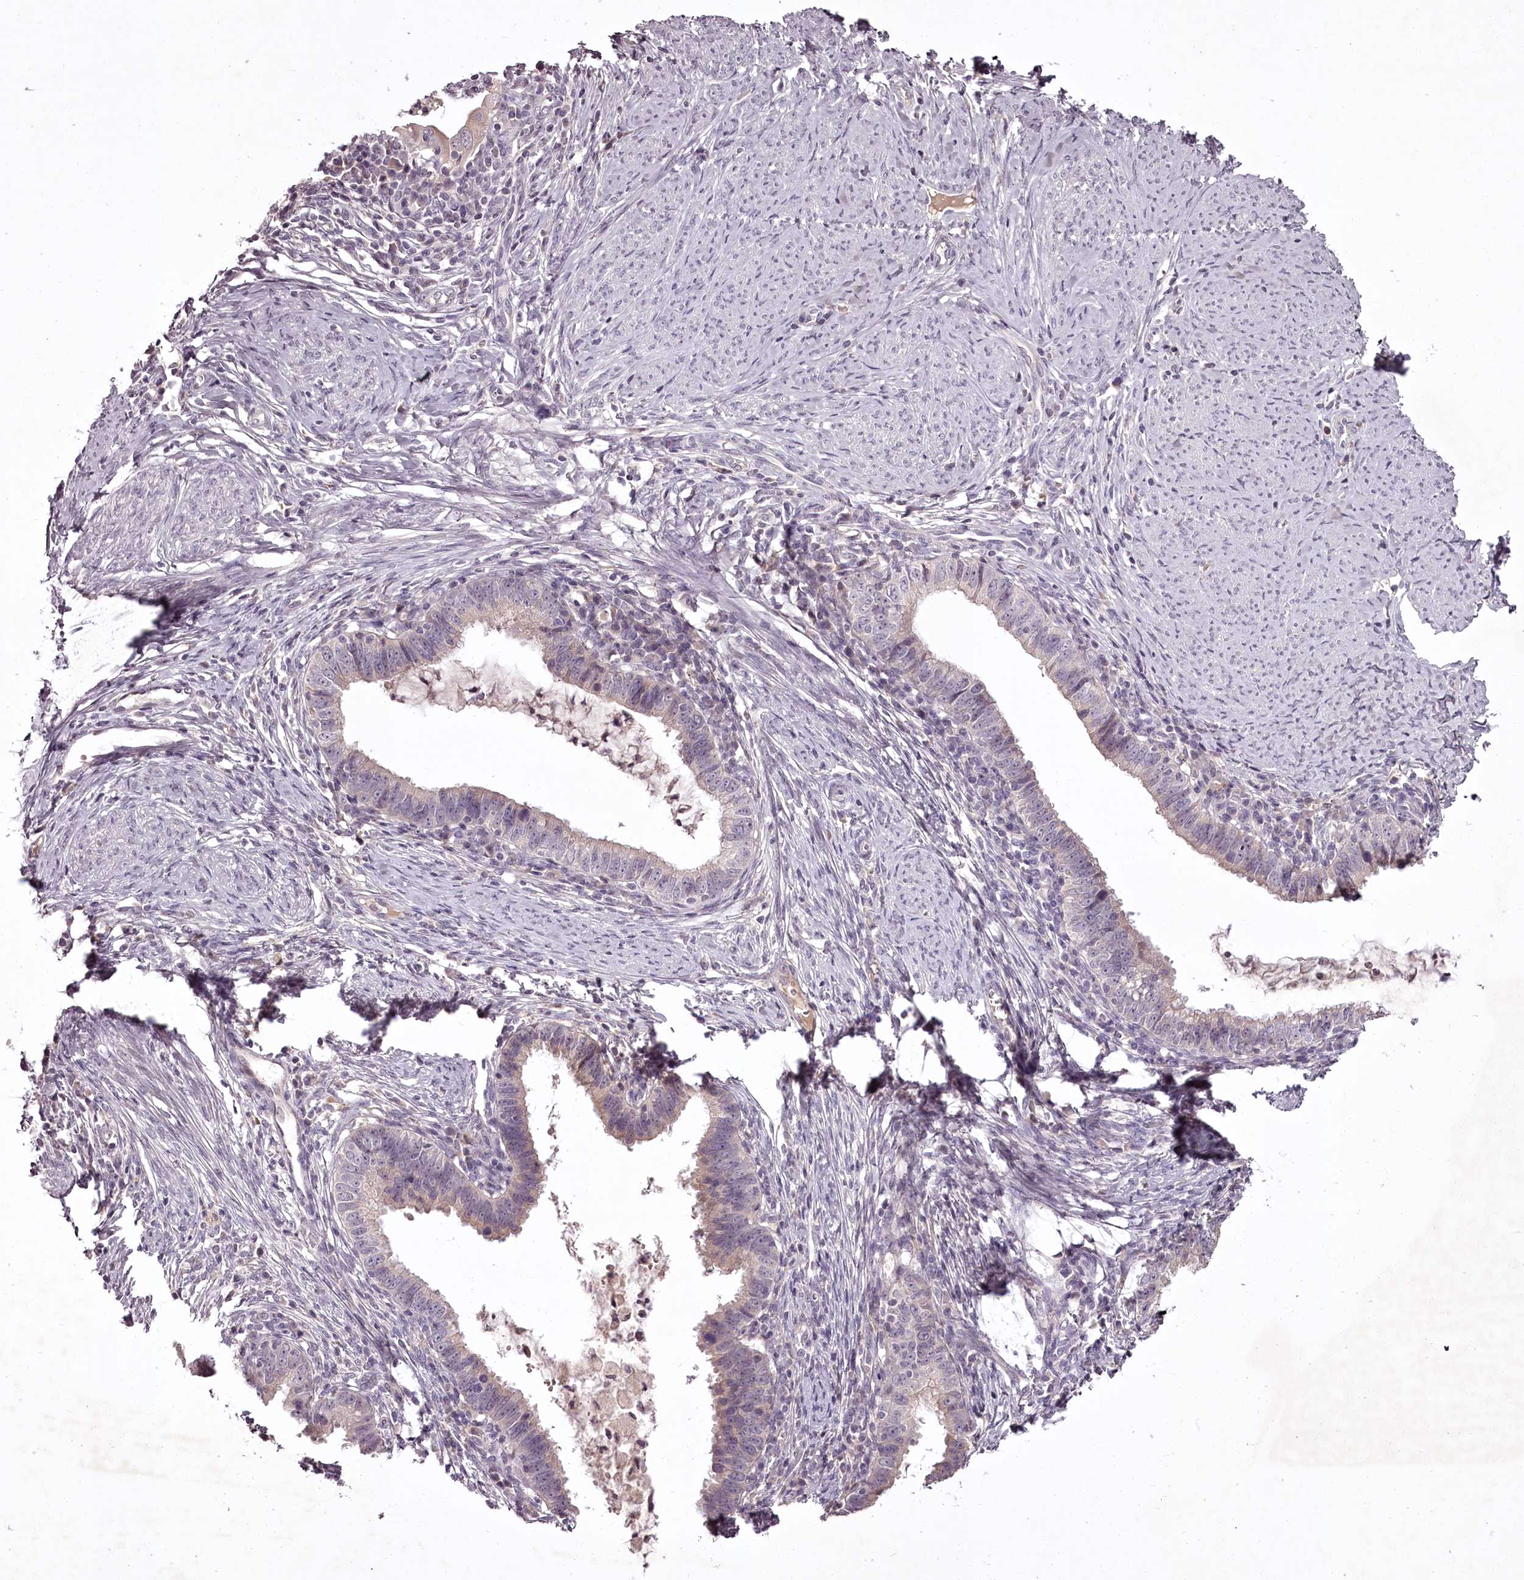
{"staining": {"intensity": "weak", "quantity": "<25%", "location": "cytoplasmic/membranous"}, "tissue": "cervical cancer", "cell_type": "Tumor cells", "image_type": "cancer", "snomed": [{"axis": "morphology", "description": "Adenocarcinoma, NOS"}, {"axis": "topography", "description": "Cervix"}], "caption": "An IHC micrograph of cervical cancer (adenocarcinoma) is shown. There is no staining in tumor cells of cervical cancer (adenocarcinoma).", "gene": "RBMXL2", "patient": {"sex": "female", "age": 36}}